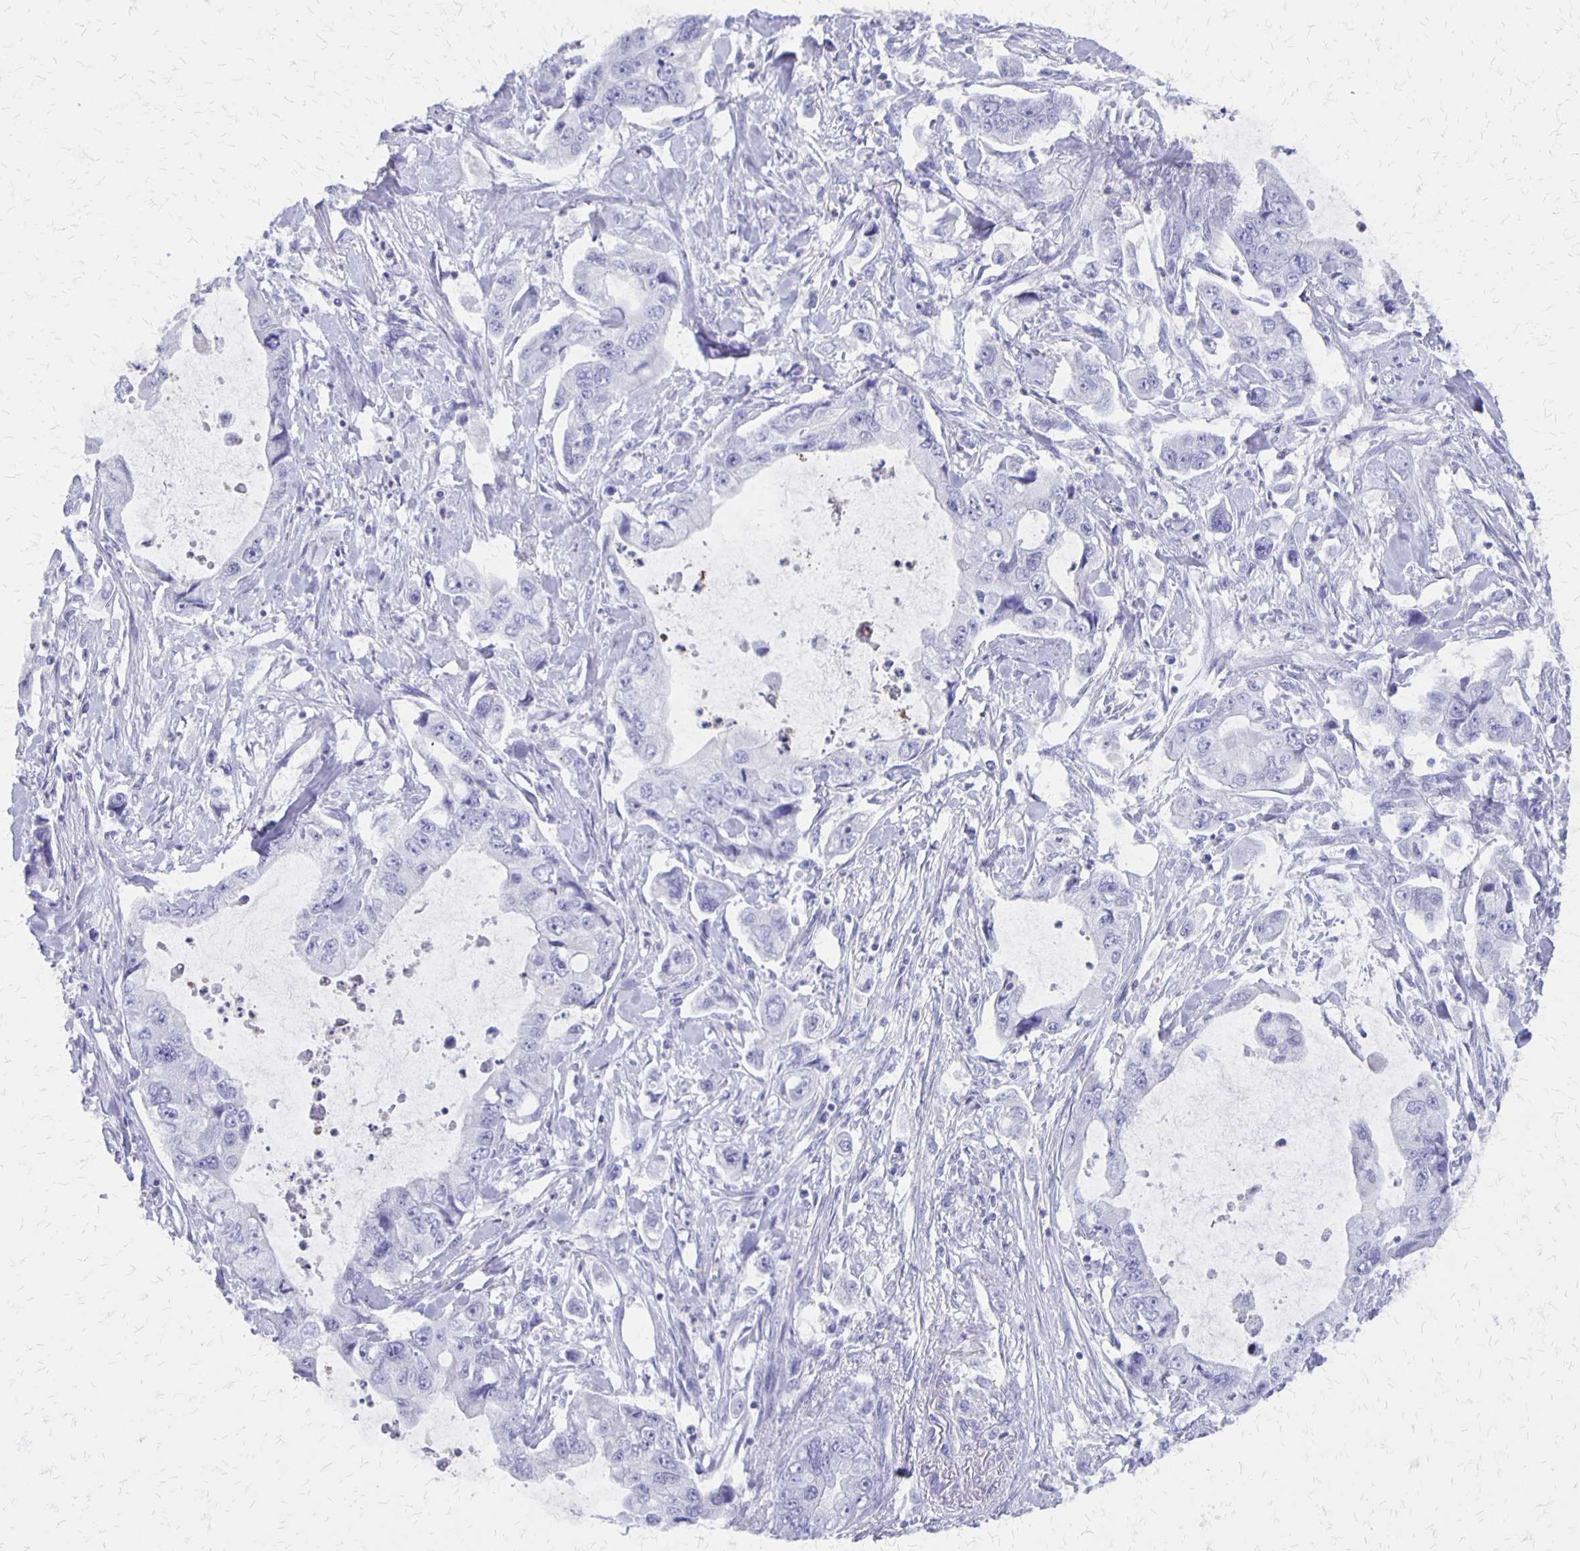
{"staining": {"intensity": "negative", "quantity": "none", "location": "none"}, "tissue": "stomach cancer", "cell_type": "Tumor cells", "image_type": "cancer", "snomed": [{"axis": "morphology", "description": "Adenocarcinoma, NOS"}, {"axis": "topography", "description": "Pancreas"}, {"axis": "topography", "description": "Stomach, upper"}, {"axis": "topography", "description": "Stomach"}], "caption": "There is no significant positivity in tumor cells of stomach cancer (adenocarcinoma).", "gene": "SEPTIN5", "patient": {"sex": "male", "age": 77}}